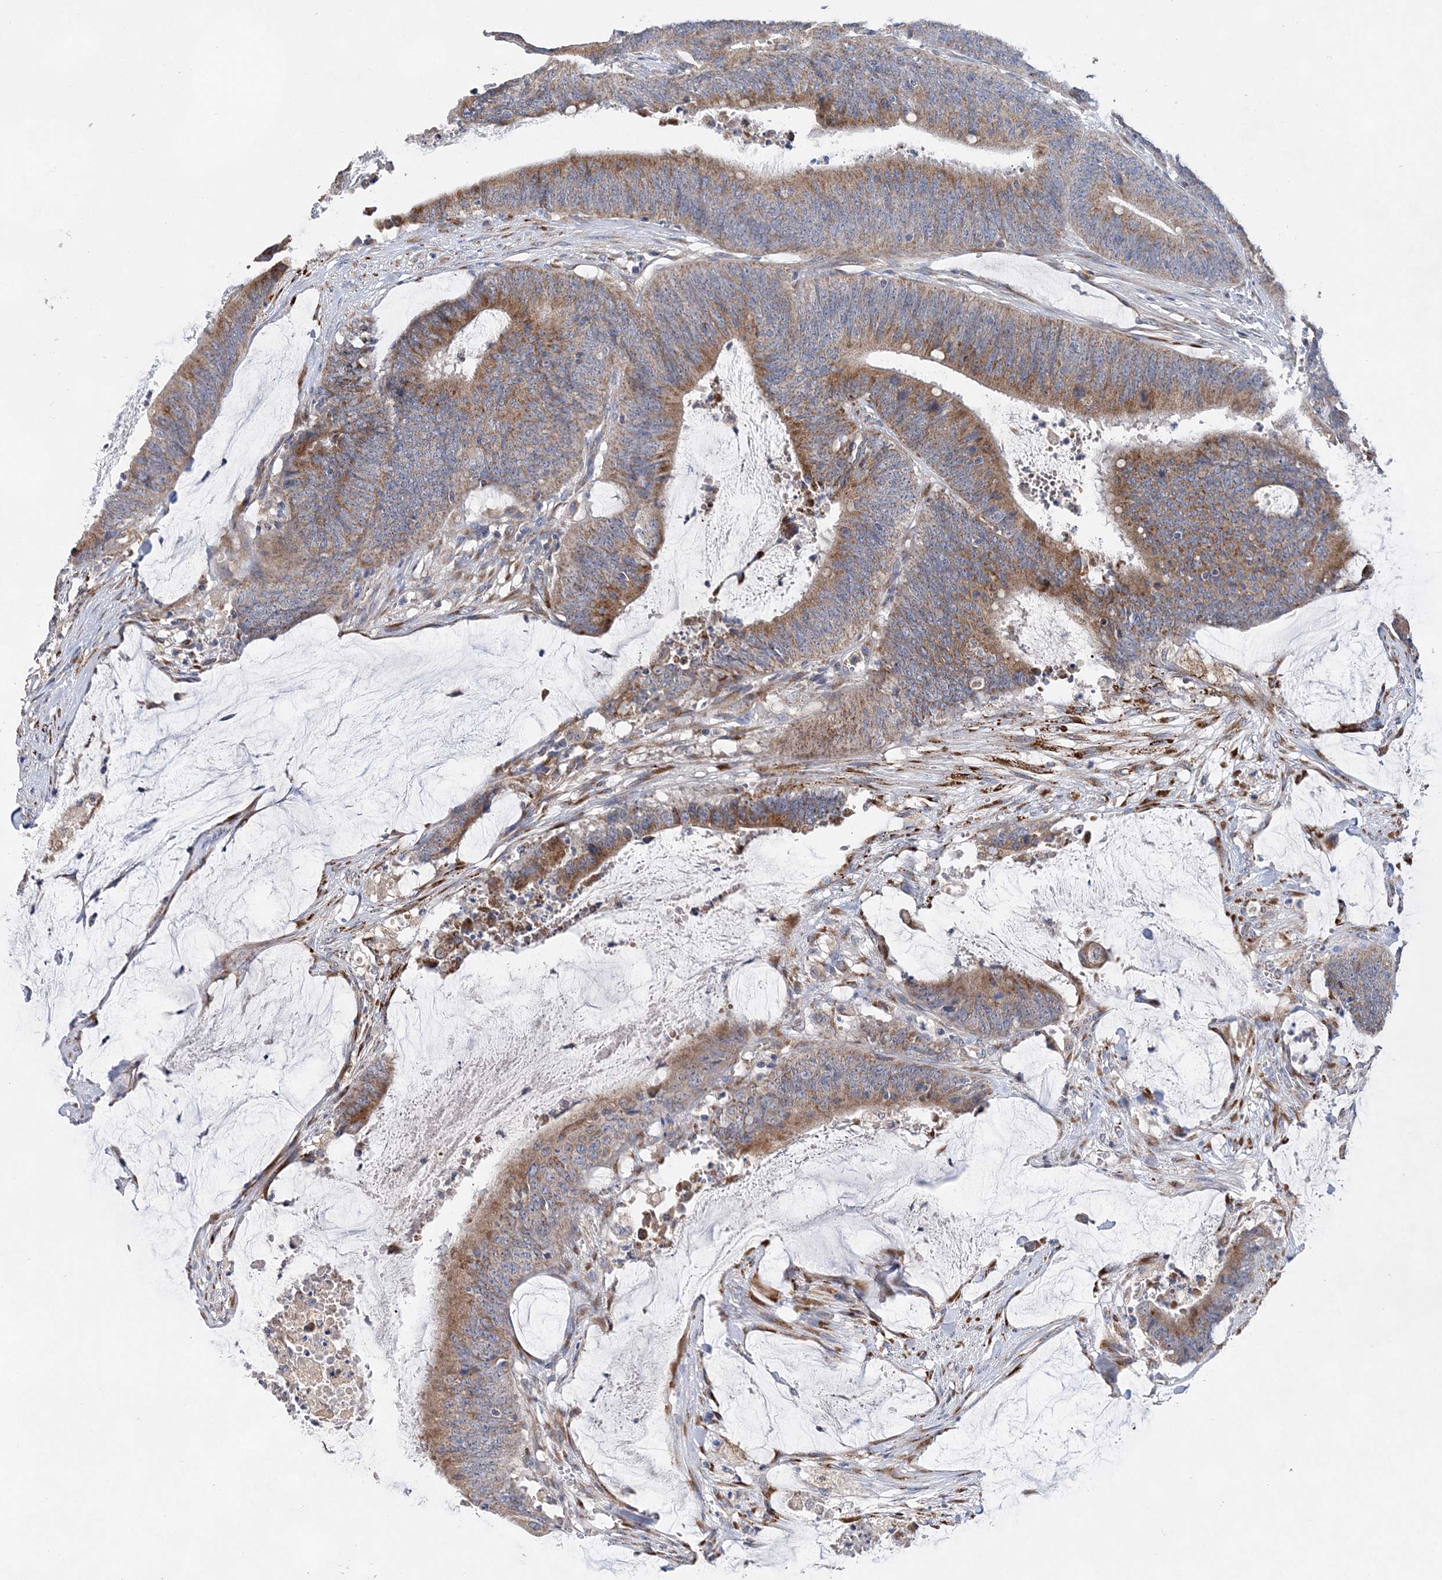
{"staining": {"intensity": "moderate", "quantity": ">75%", "location": "cytoplasmic/membranous"}, "tissue": "colorectal cancer", "cell_type": "Tumor cells", "image_type": "cancer", "snomed": [{"axis": "morphology", "description": "Adenocarcinoma, NOS"}, {"axis": "topography", "description": "Rectum"}], "caption": "The micrograph demonstrates a brown stain indicating the presence of a protein in the cytoplasmic/membranous of tumor cells in colorectal cancer.", "gene": "TRAPPC13", "patient": {"sex": "female", "age": 66}}